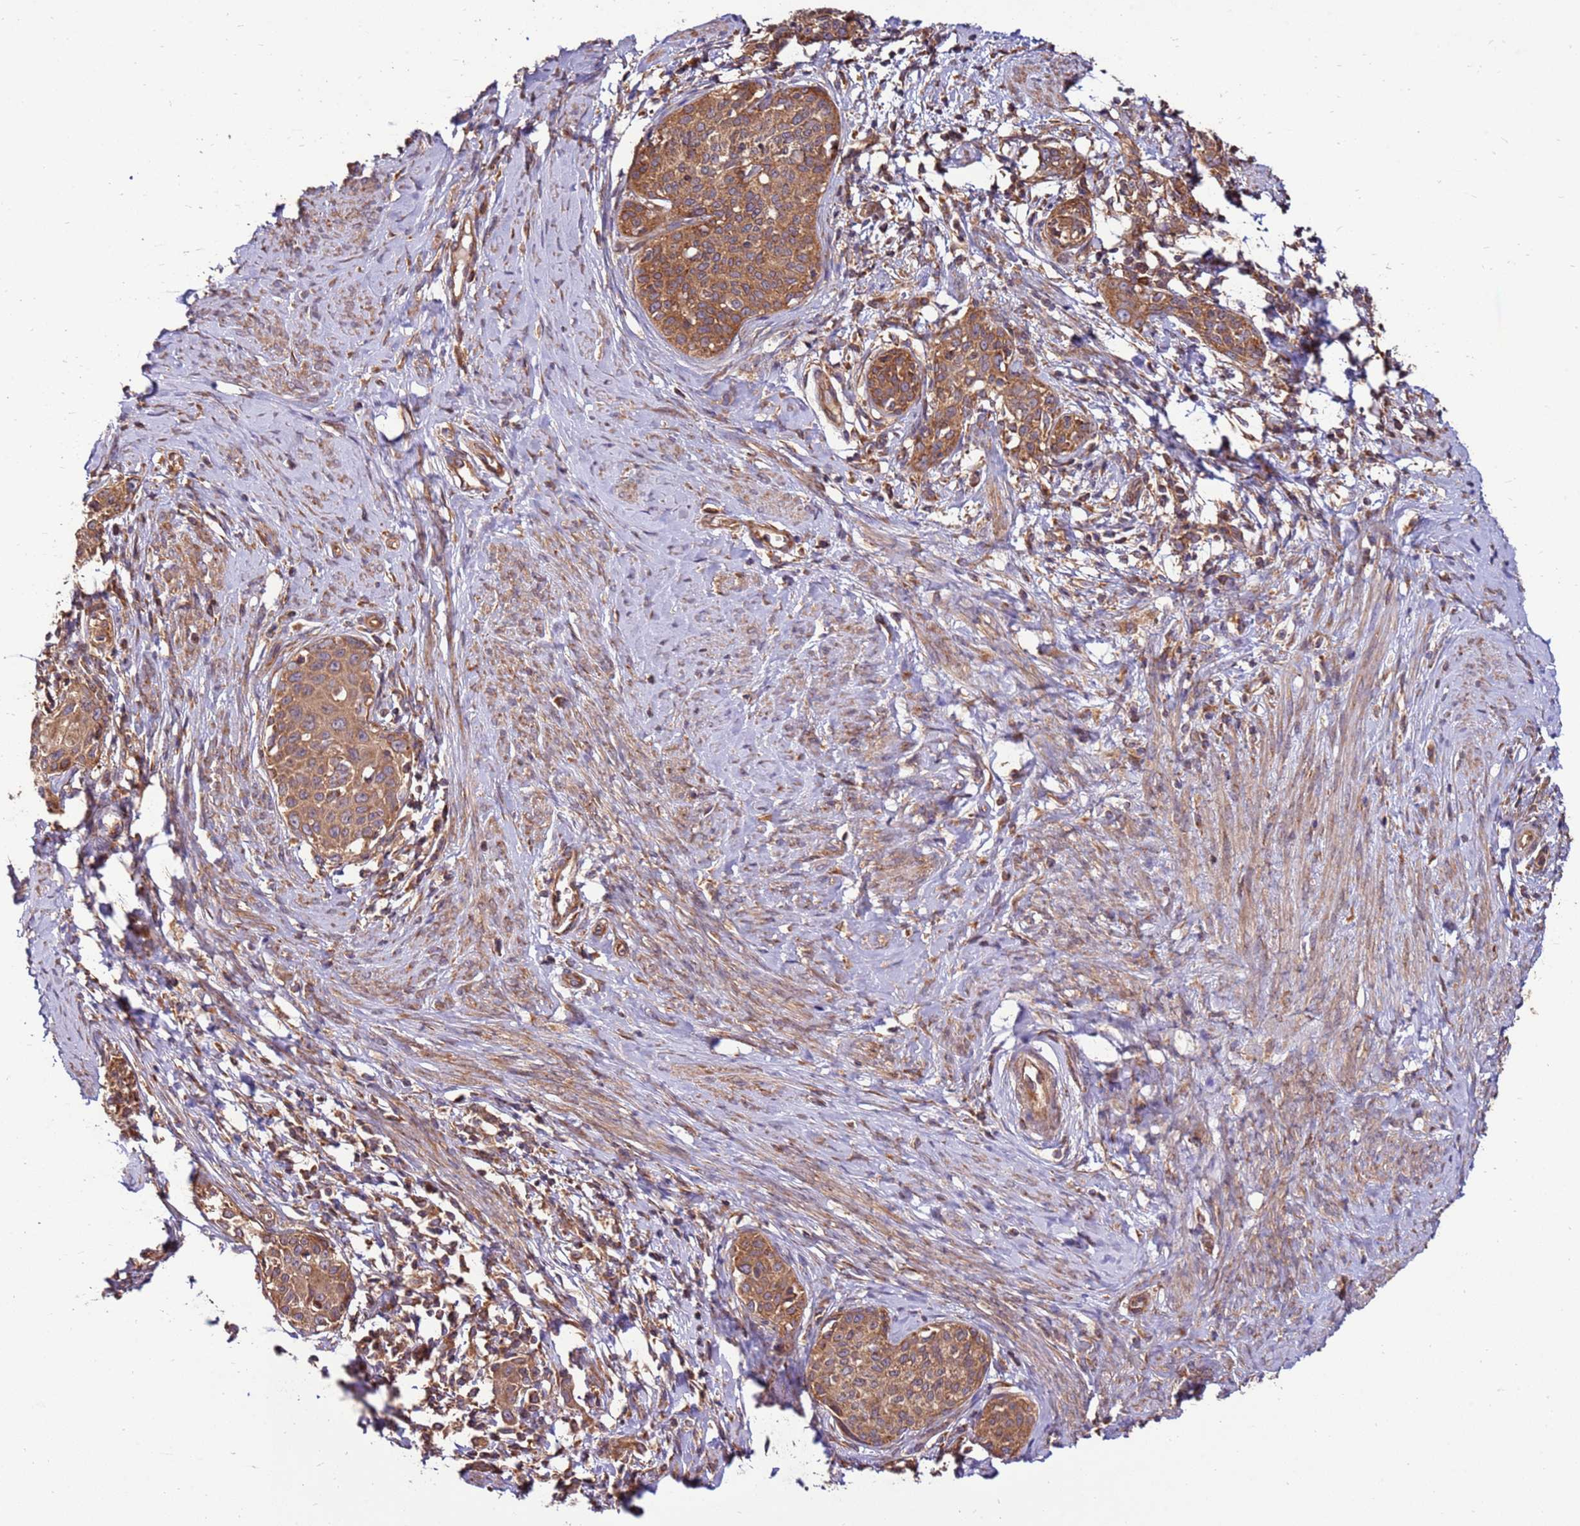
{"staining": {"intensity": "moderate", "quantity": ">75%", "location": "cytoplasmic/membranous"}, "tissue": "cervical cancer", "cell_type": "Tumor cells", "image_type": "cancer", "snomed": [{"axis": "morphology", "description": "Squamous cell carcinoma, NOS"}, {"axis": "morphology", "description": "Adenocarcinoma, NOS"}, {"axis": "topography", "description": "Cervix"}], "caption": "The histopathology image reveals a brown stain indicating the presence of a protein in the cytoplasmic/membranous of tumor cells in cervical cancer.", "gene": "SLC44A5", "patient": {"sex": "female", "age": 52}}